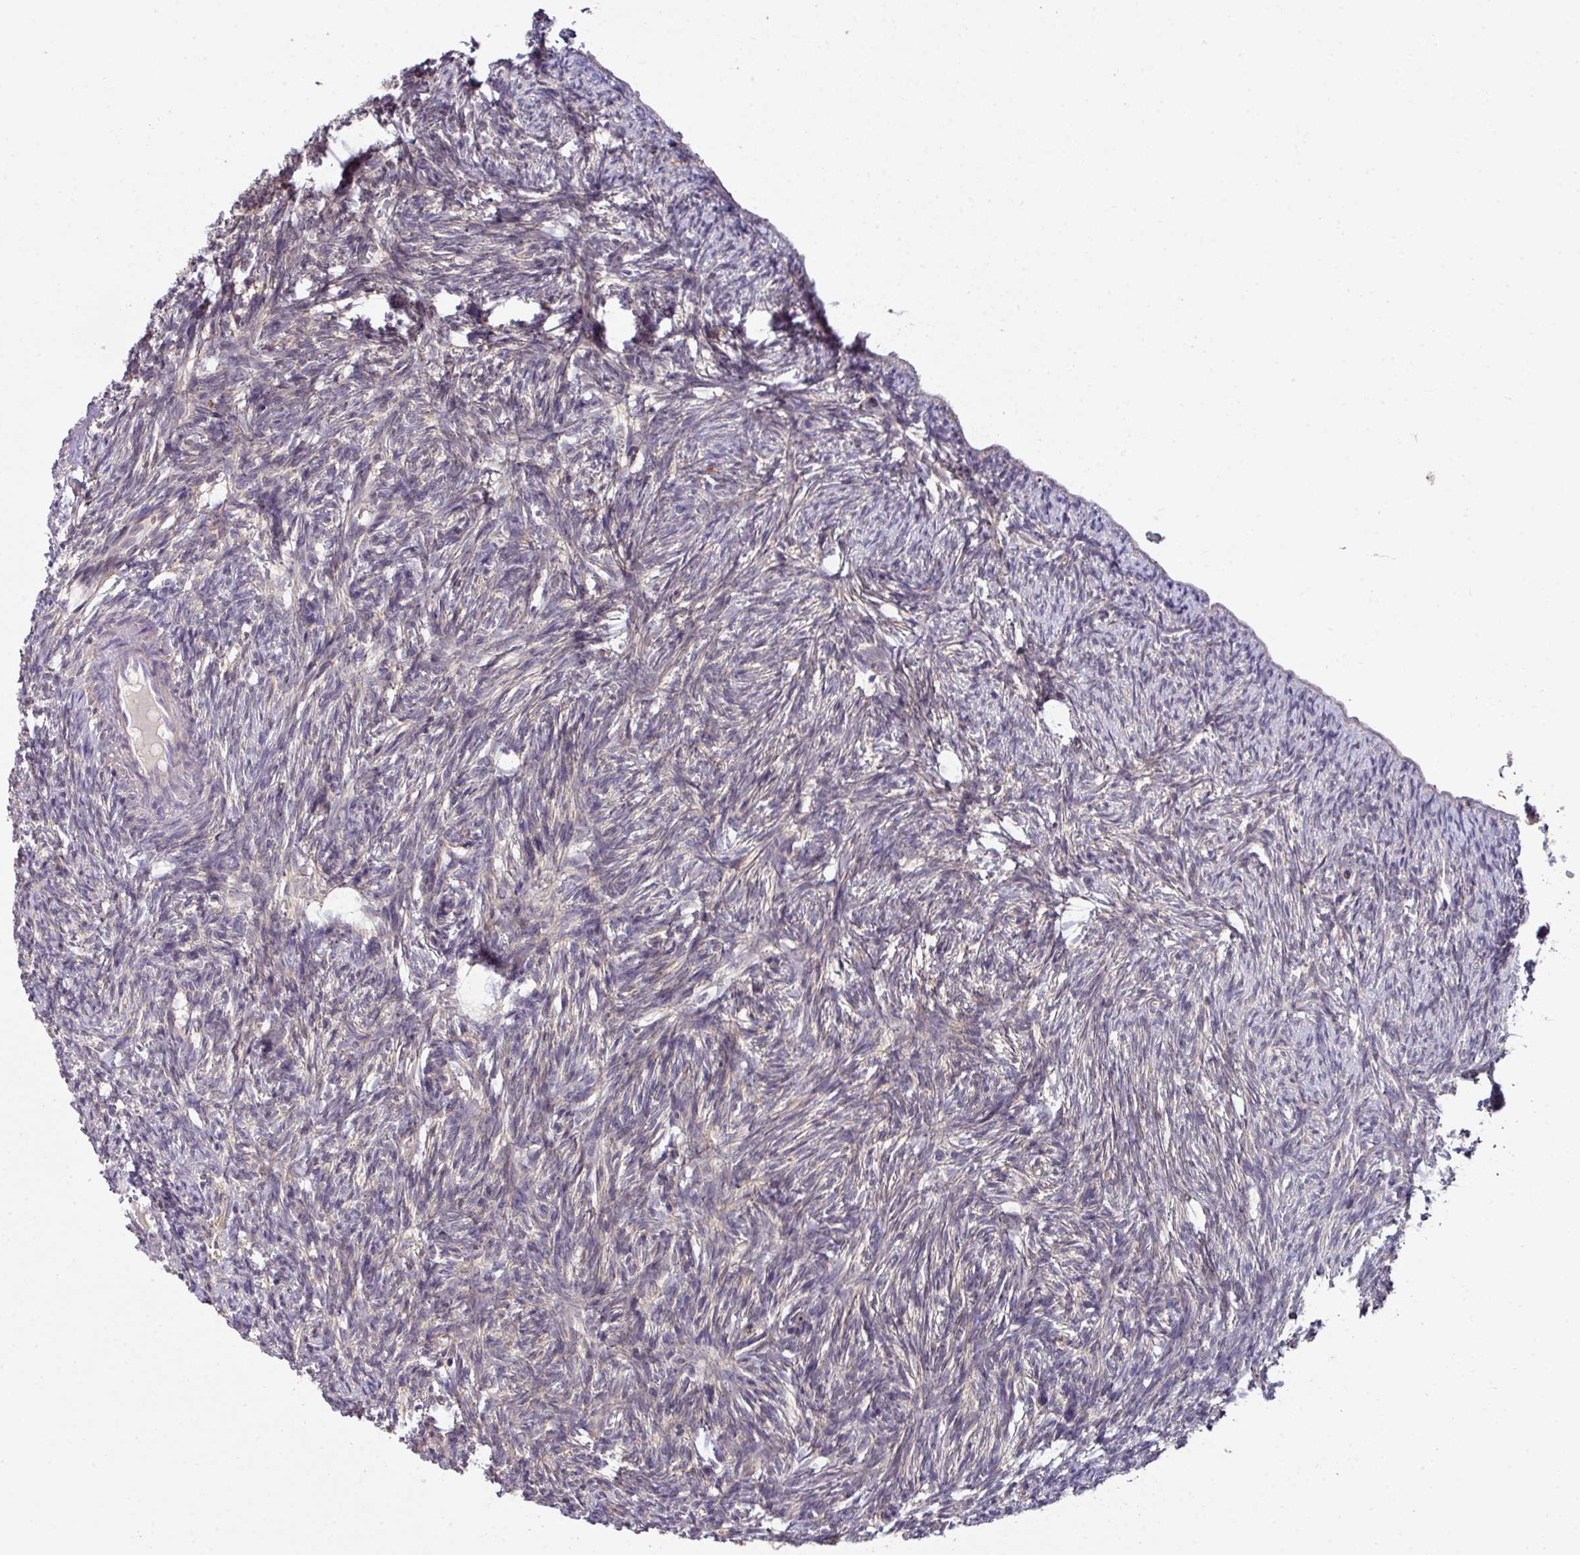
{"staining": {"intensity": "negative", "quantity": "none", "location": "none"}, "tissue": "ovary", "cell_type": "Ovarian stroma cells", "image_type": "normal", "snomed": [{"axis": "morphology", "description": "Normal tissue, NOS"}, {"axis": "topography", "description": "Ovary"}], "caption": "The histopathology image exhibits no staining of ovarian stroma cells in benign ovary. (Immunohistochemistry, brightfield microscopy, high magnification).", "gene": "SLAMF6", "patient": {"sex": "female", "age": 51}}